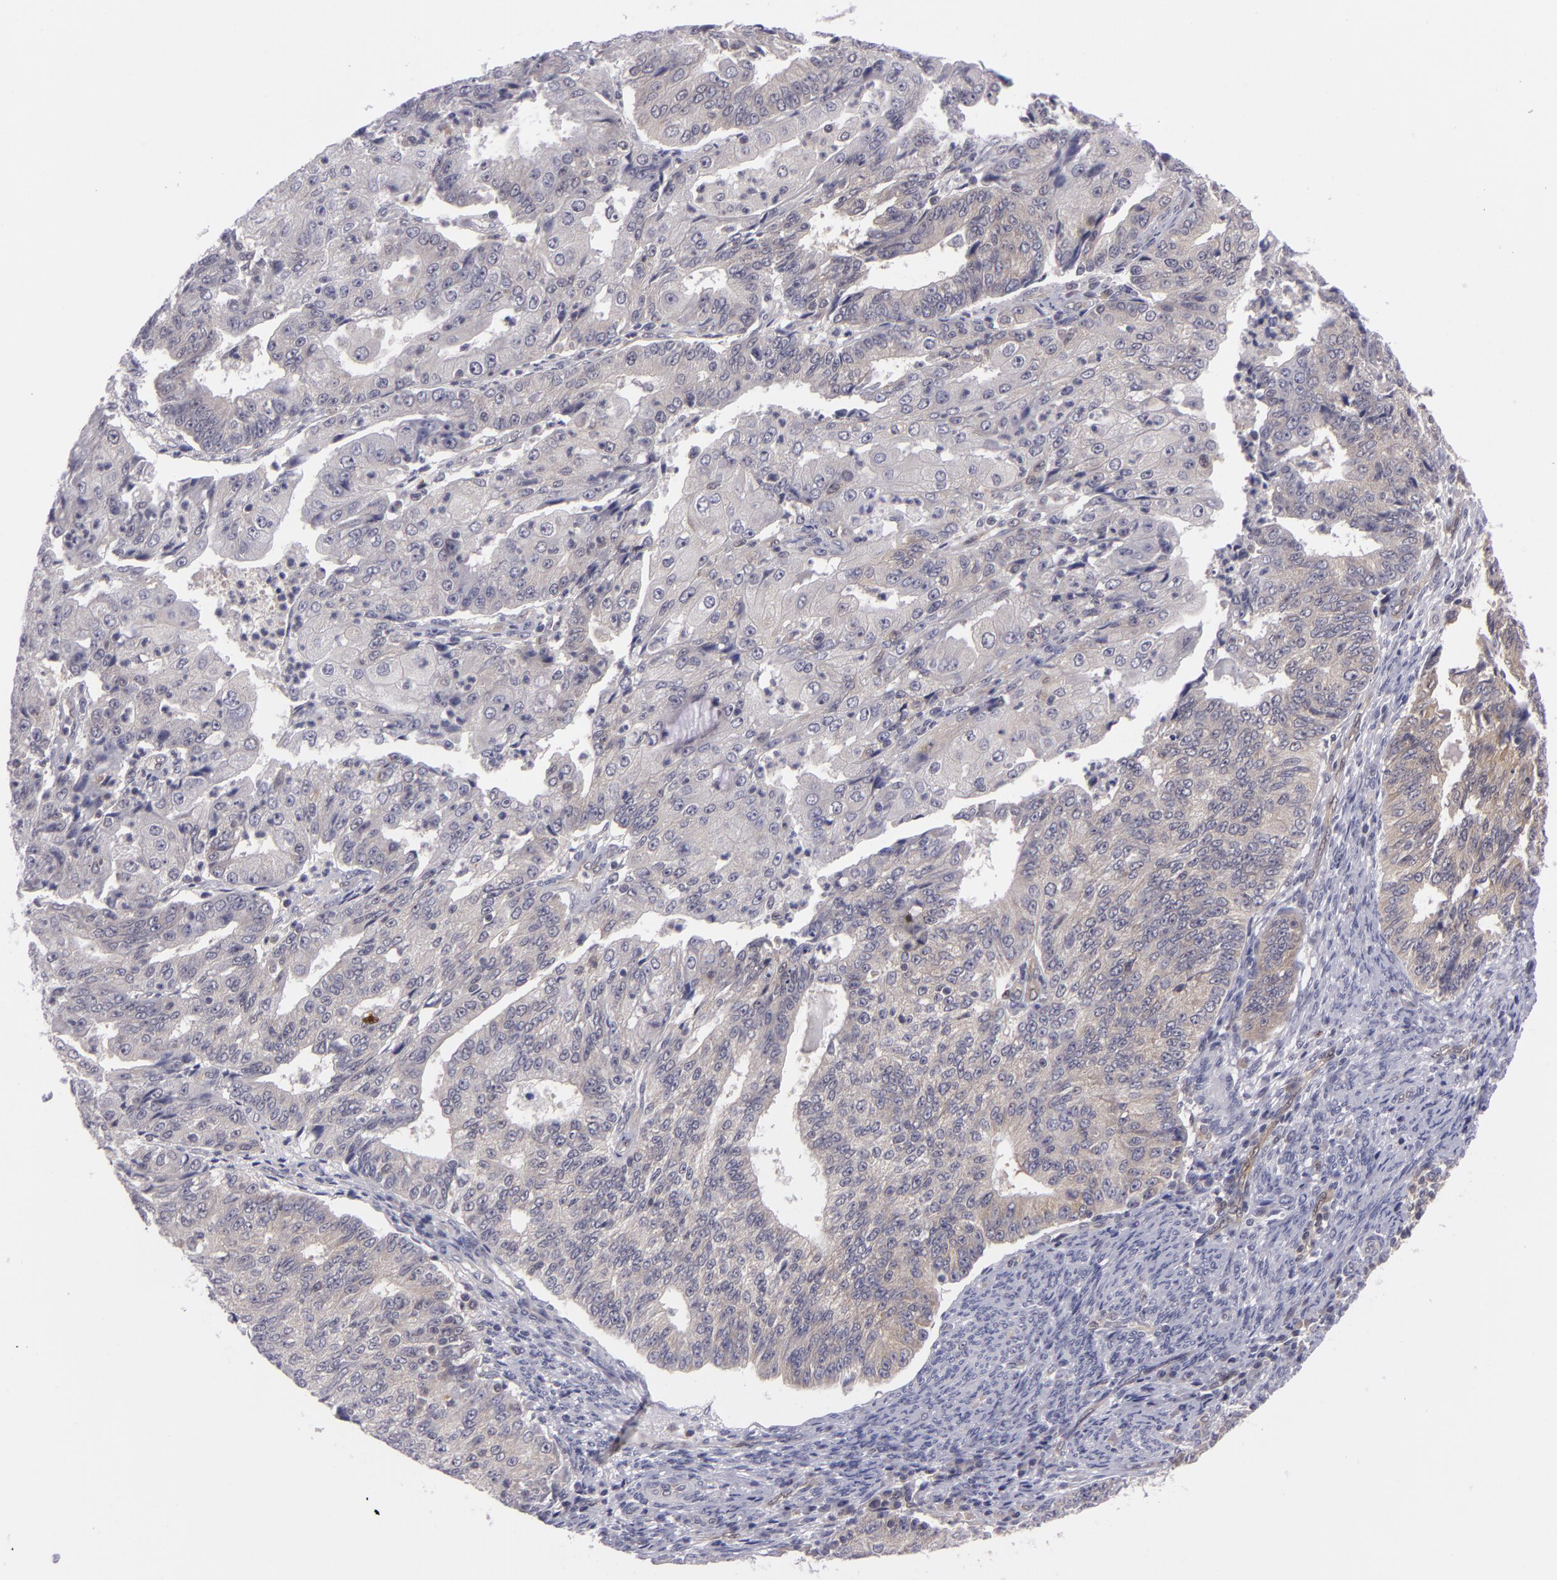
{"staining": {"intensity": "weak", "quantity": "<25%", "location": "cytoplasmic/membranous"}, "tissue": "endometrial cancer", "cell_type": "Tumor cells", "image_type": "cancer", "snomed": [{"axis": "morphology", "description": "Adenocarcinoma, NOS"}, {"axis": "topography", "description": "Endometrium"}], "caption": "Image shows no protein expression in tumor cells of endometrial cancer (adenocarcinoma) tissue.", "gene": "BCL10", "patient": {"sex": "female", "age": 56}}